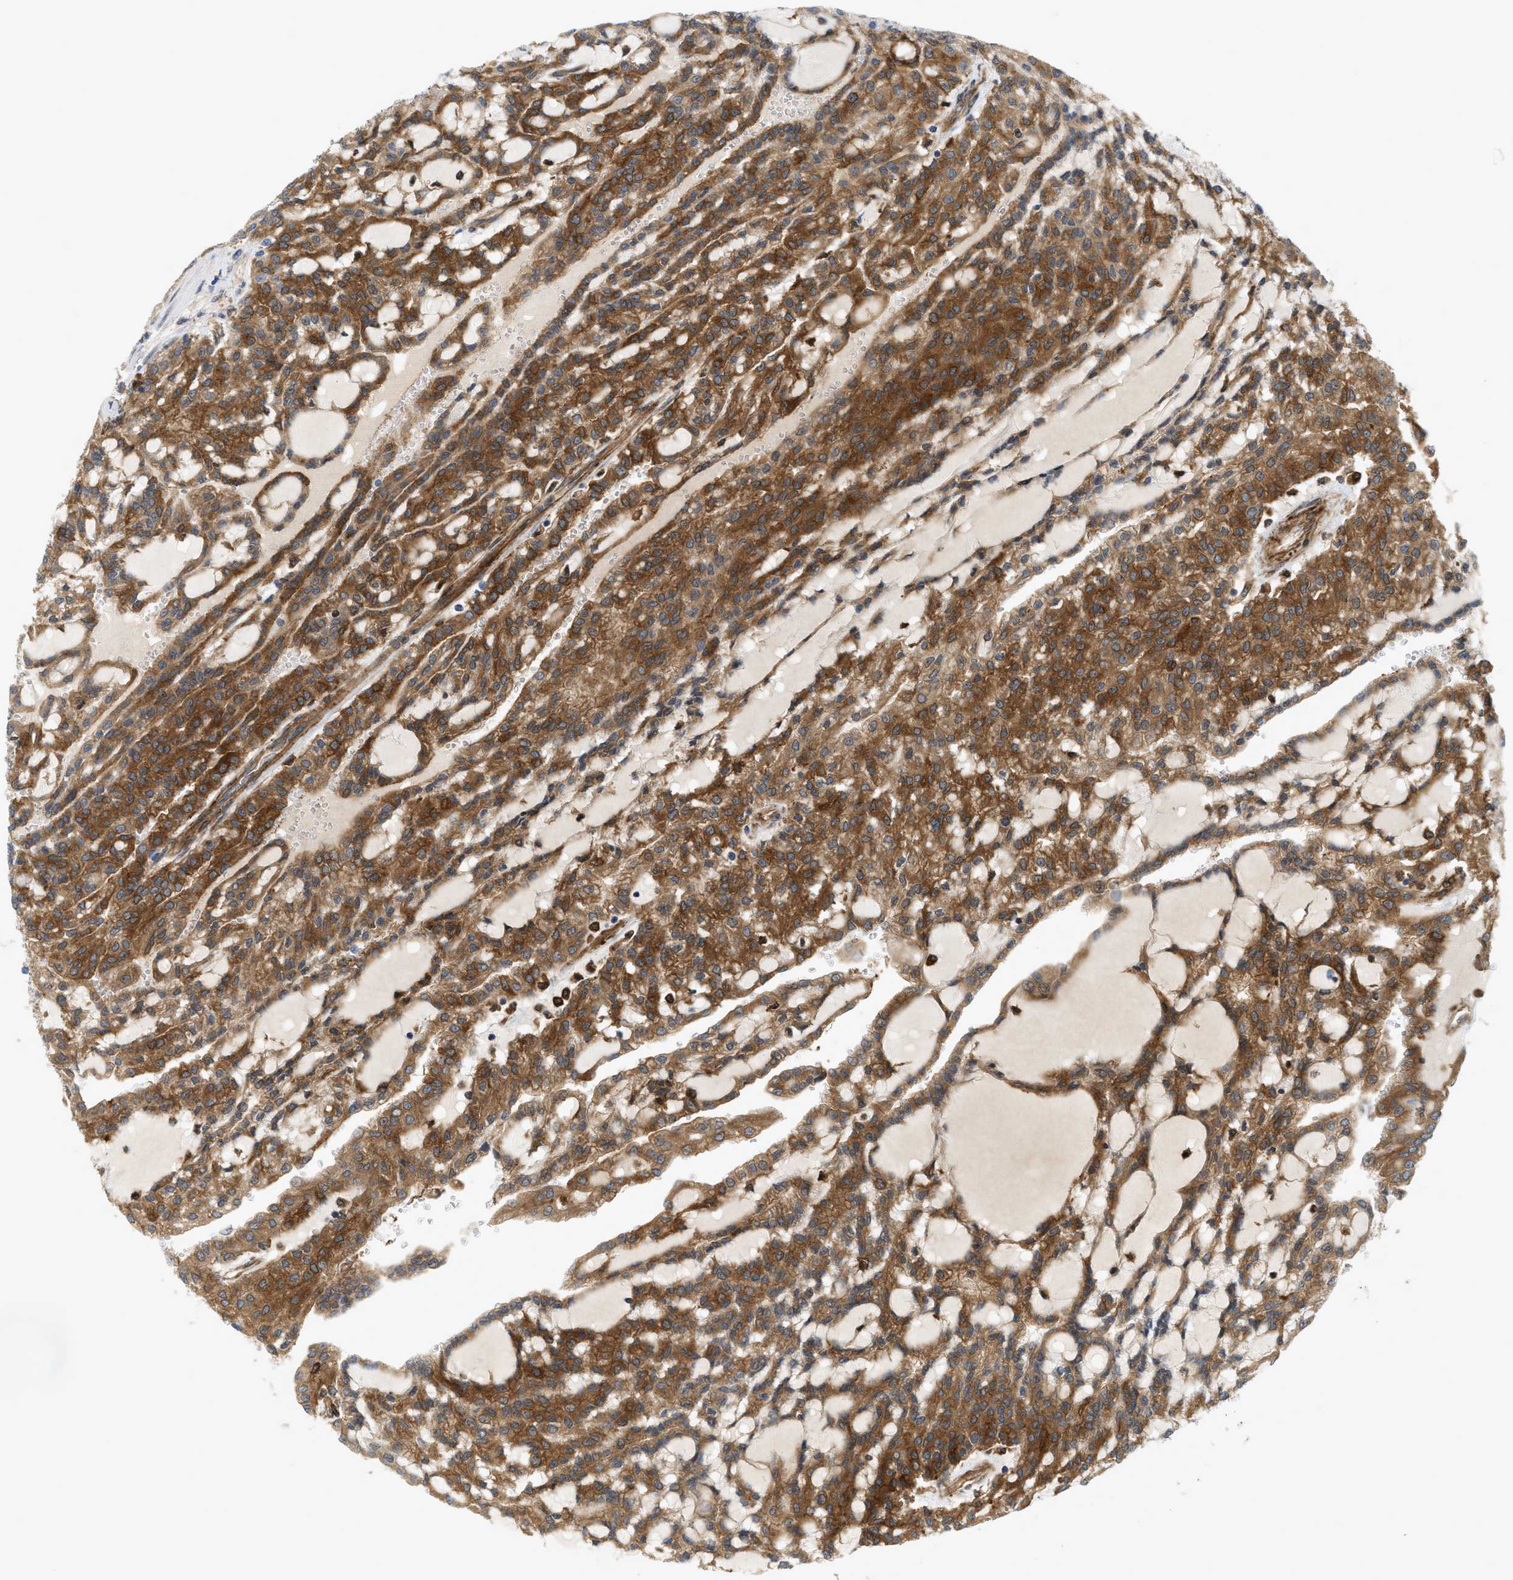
{"staining": {"intensity": "strong", "quantity": ">75%", "location": "cytoplasmic/membranous"}, "tissue": "renal cancer", "cell_type": "Tumor cells", "image_type": "cancer", "snomed": [{"axis": "morphology", "description": "Adenocarcinoma, NOS"}, {"axis": "topography", "description": "Kidney"}], "caption": "Adenocarcinoma (renal) stained with a brown dye displays strong cytoplasmic/membranous positive expression in approximately >75% of tumor cells.", "gene": "PICALM", "patient": {"sex": "male", "age": 63}}